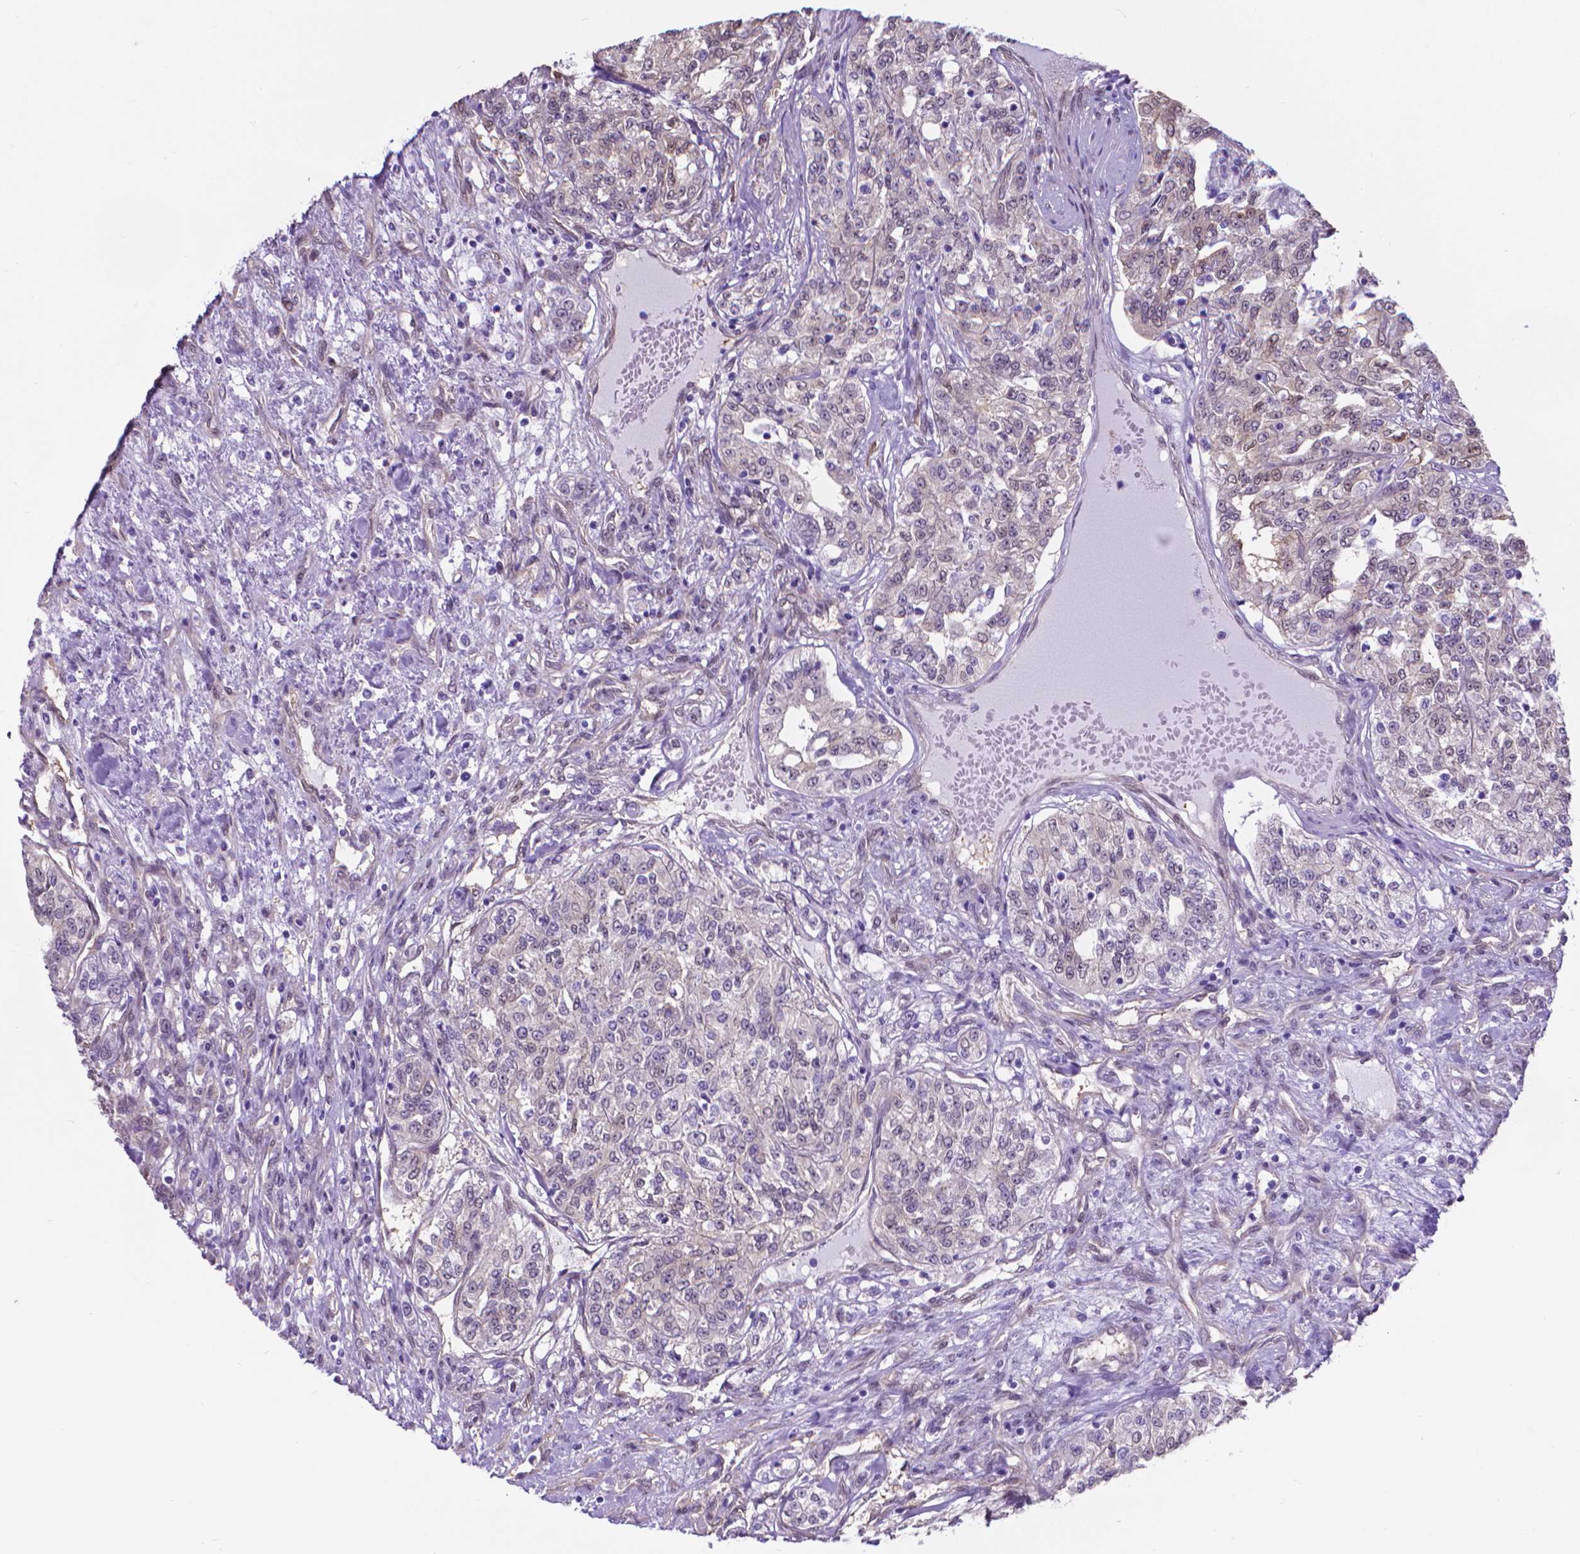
{"staining": {"intensity": "negative", "quantity": "none", "location": "none"}, "tissue": "renal cancer", "cell_type": "Tumor cells", "image_type": "cancer", "snomed": [{"axis": "morphology", "description": "Adenocarcinoma, NOS"}, {"axis": "topography", "description": "Kidney"}], "caption": "IHC of adenocarcinoma (renal) exhibits no staining in tumor cells.", "gene": "CLIC4", "patient": {"sex": "female", "age": 63}}